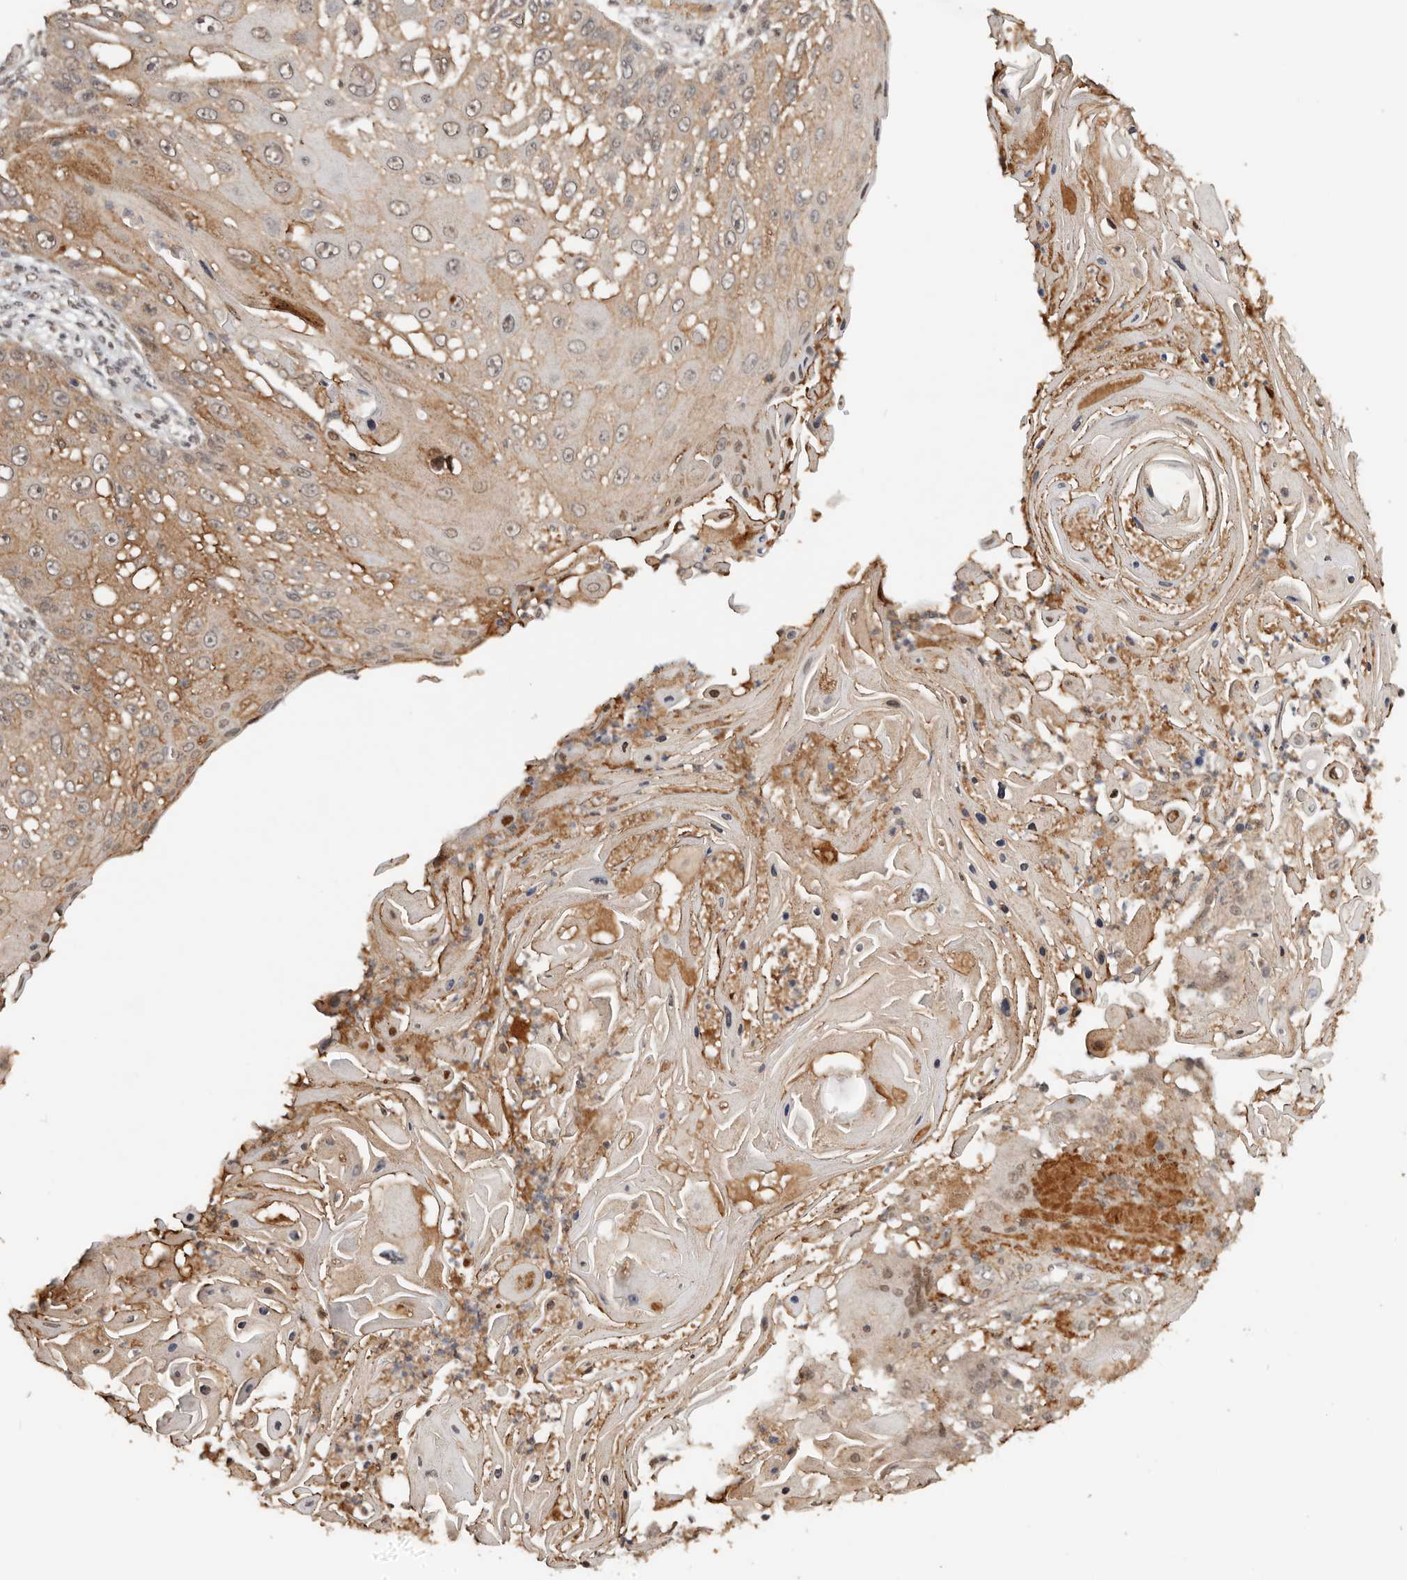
{"staining": {"intensity": "moderate", "quantity": ">75%", "location": "cytoplasmic/membranous,nuclear"}, "tissue": "skin cancer", "cell_type": "Tumor cells", "image_type": "cancer", "snomed": [{"axis": "morphology", "description": "Squamous cell carcinoma, NOS"}, {"axis": "topography", "description": "Skin"}], "caption": "Skin squamous cell carcinoma stained for a protein (brown) shows moderate cytoplasmic/membranous and nuclear positive expression in about >75% of tumor cells.", "gene": "SEC14L1", "patient": {"sex": "female", "age": 44}}